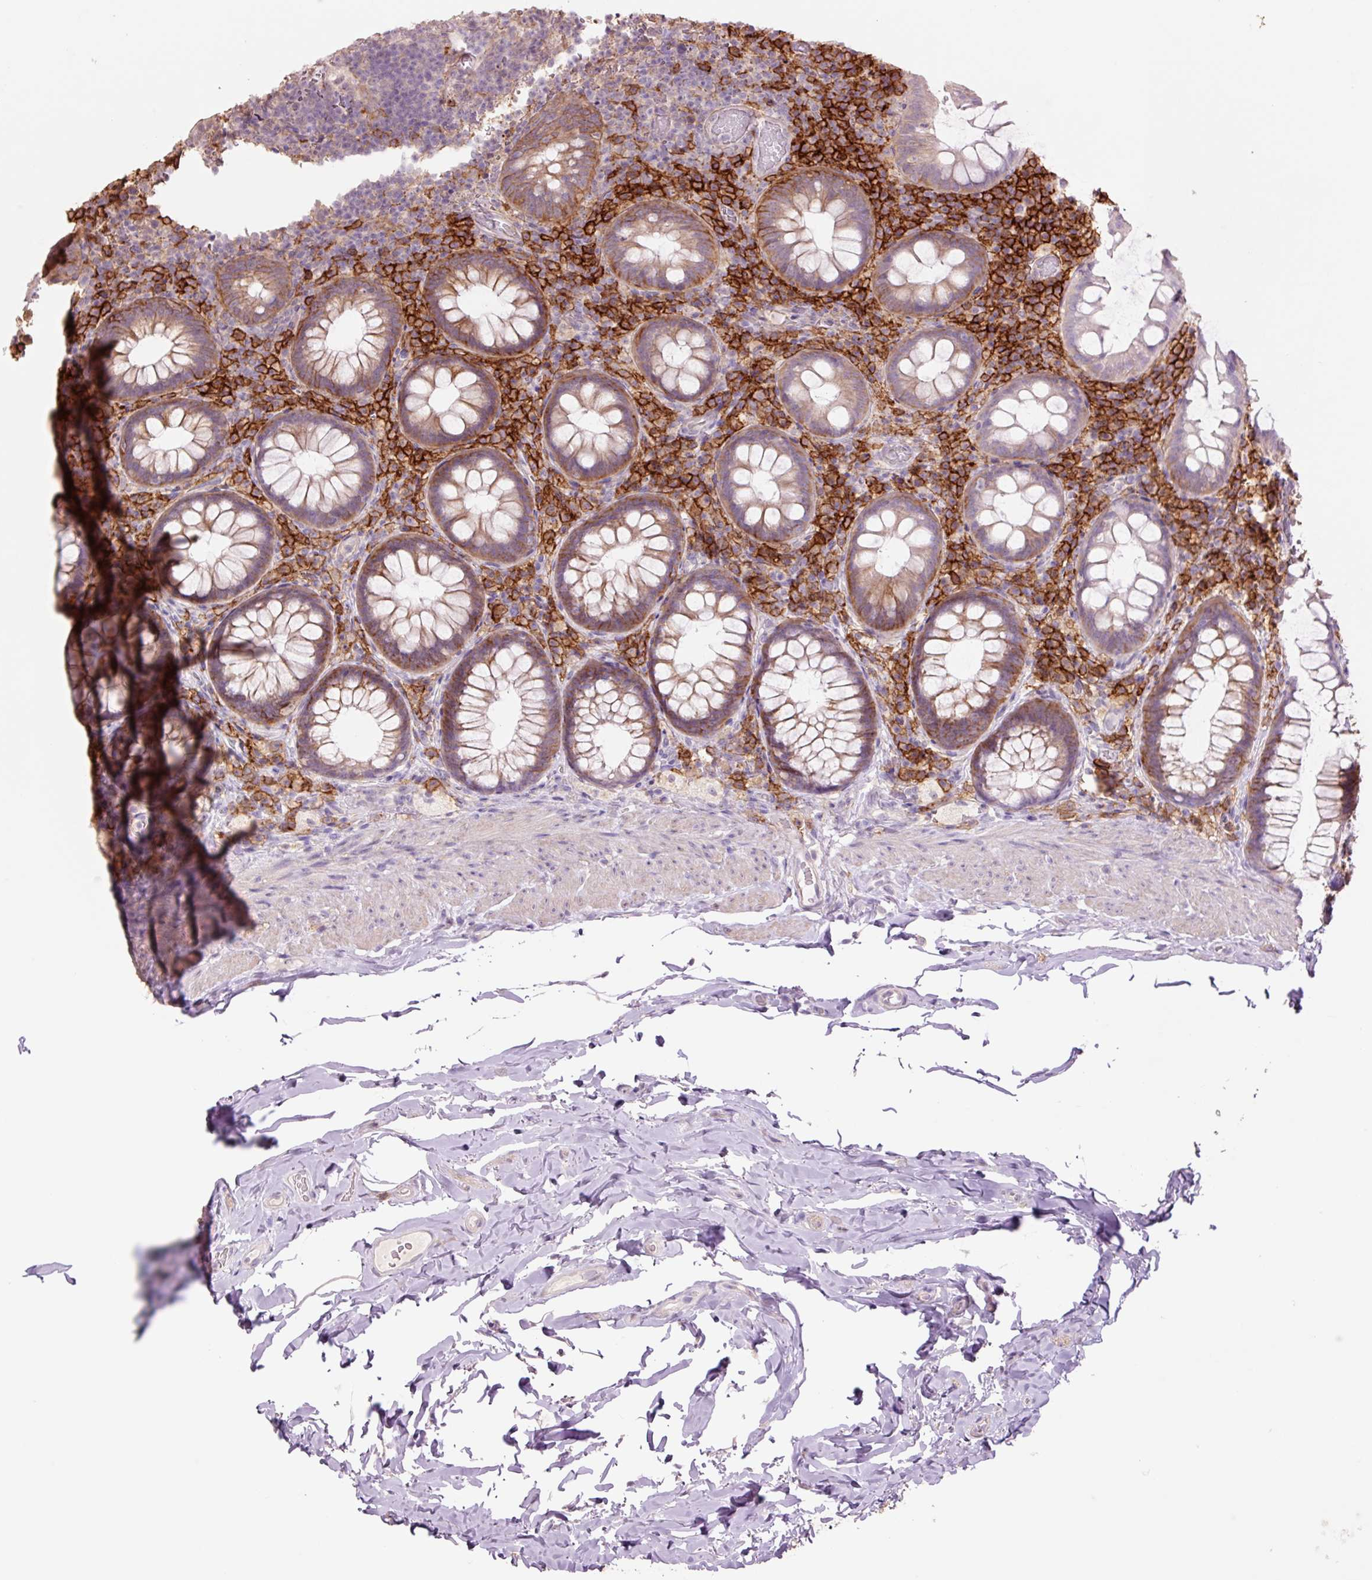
{"staining": {"intensity": "moderate", "quantity": "25%-75%", "location": "cytoplasmic/membranous"}, "tissue": "rectum", "cell_type": "Glandular cells", "image_type": "normal", "snomed": [{"axis": "morphology", "description": "Normal tissue, NOS"}, {"axis": "topography", "description": "Rectum"}], "caption": "IHC histopathology image of unremarkable rectum: human rectum stained using immunohistochemistry (IHC) reveals medium levels of moderate protein expression localized specifically in the cytoplasmic/membranous of glandular cells, appearing as a cytoplasmic/membranous brown color.", "gene": "SLC1A4", "patient": {"sex": "female", "age": 69}}